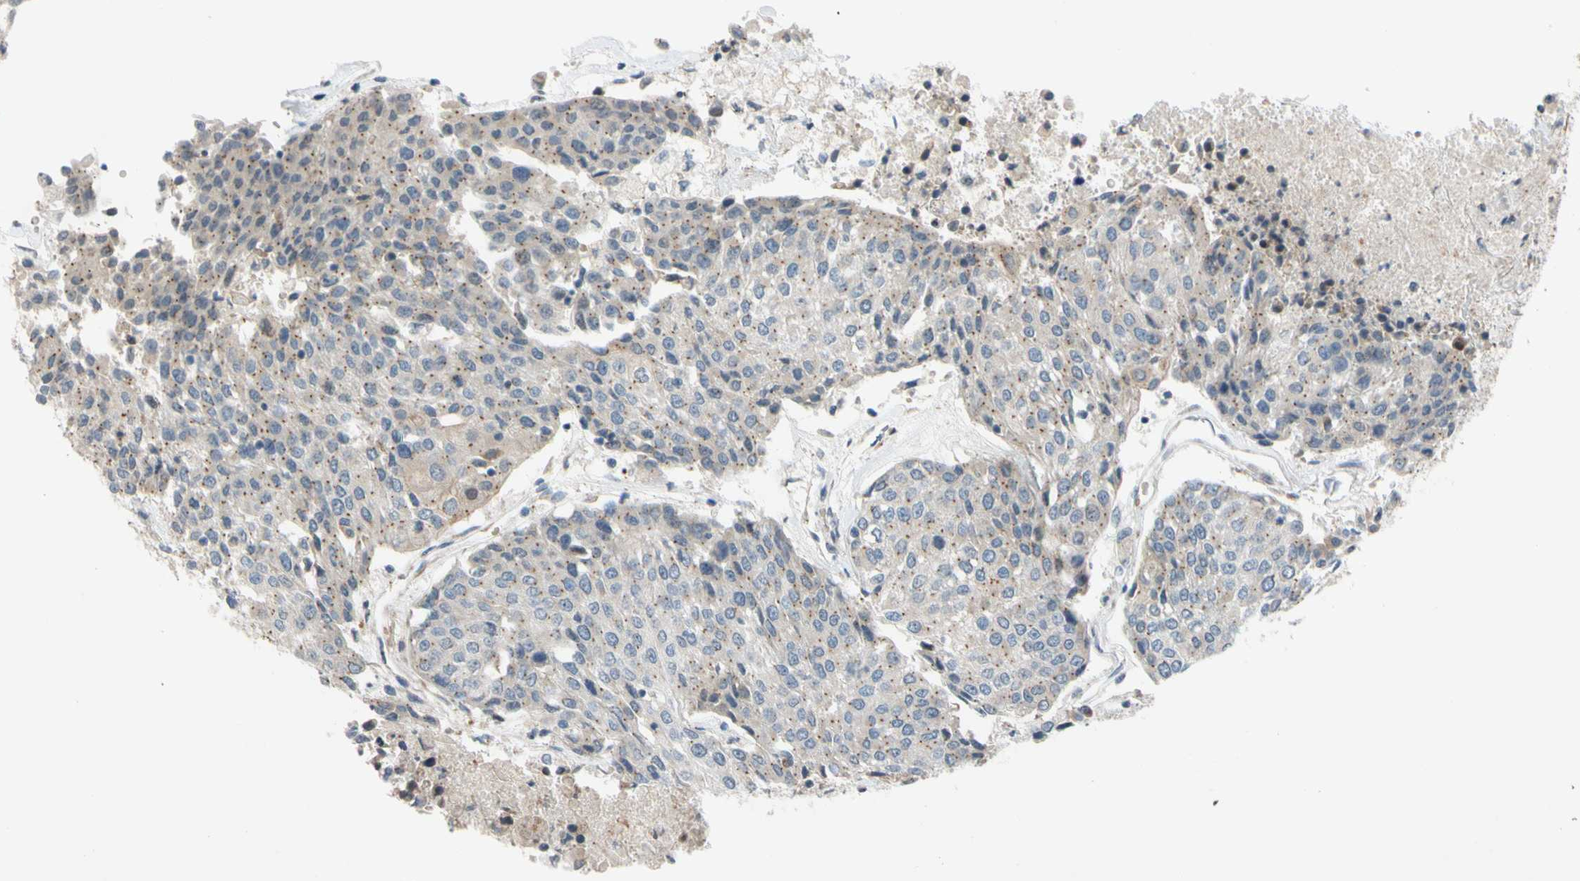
{"staining": {"intensity": "moderate", "quantity": ">75%", "location": "cytoplasmic/membranous"}, "tissue": "urothelial cancer", "cell_type": "Tumor cells", "image_type": "cancer", "snomed": [{"axis": "morphology", "description": "Urothelial carcinoma, High grade"}, {"axis": "topography", "description": "Urinary bladder"}], "caption": "Protein staining of urothelial cancer tissue shows moderate cytoplasmic/membranous expression in about >75% of tumor cells.", "gene": "ADD2", "patient": {"sex": "female", "age": 85}}